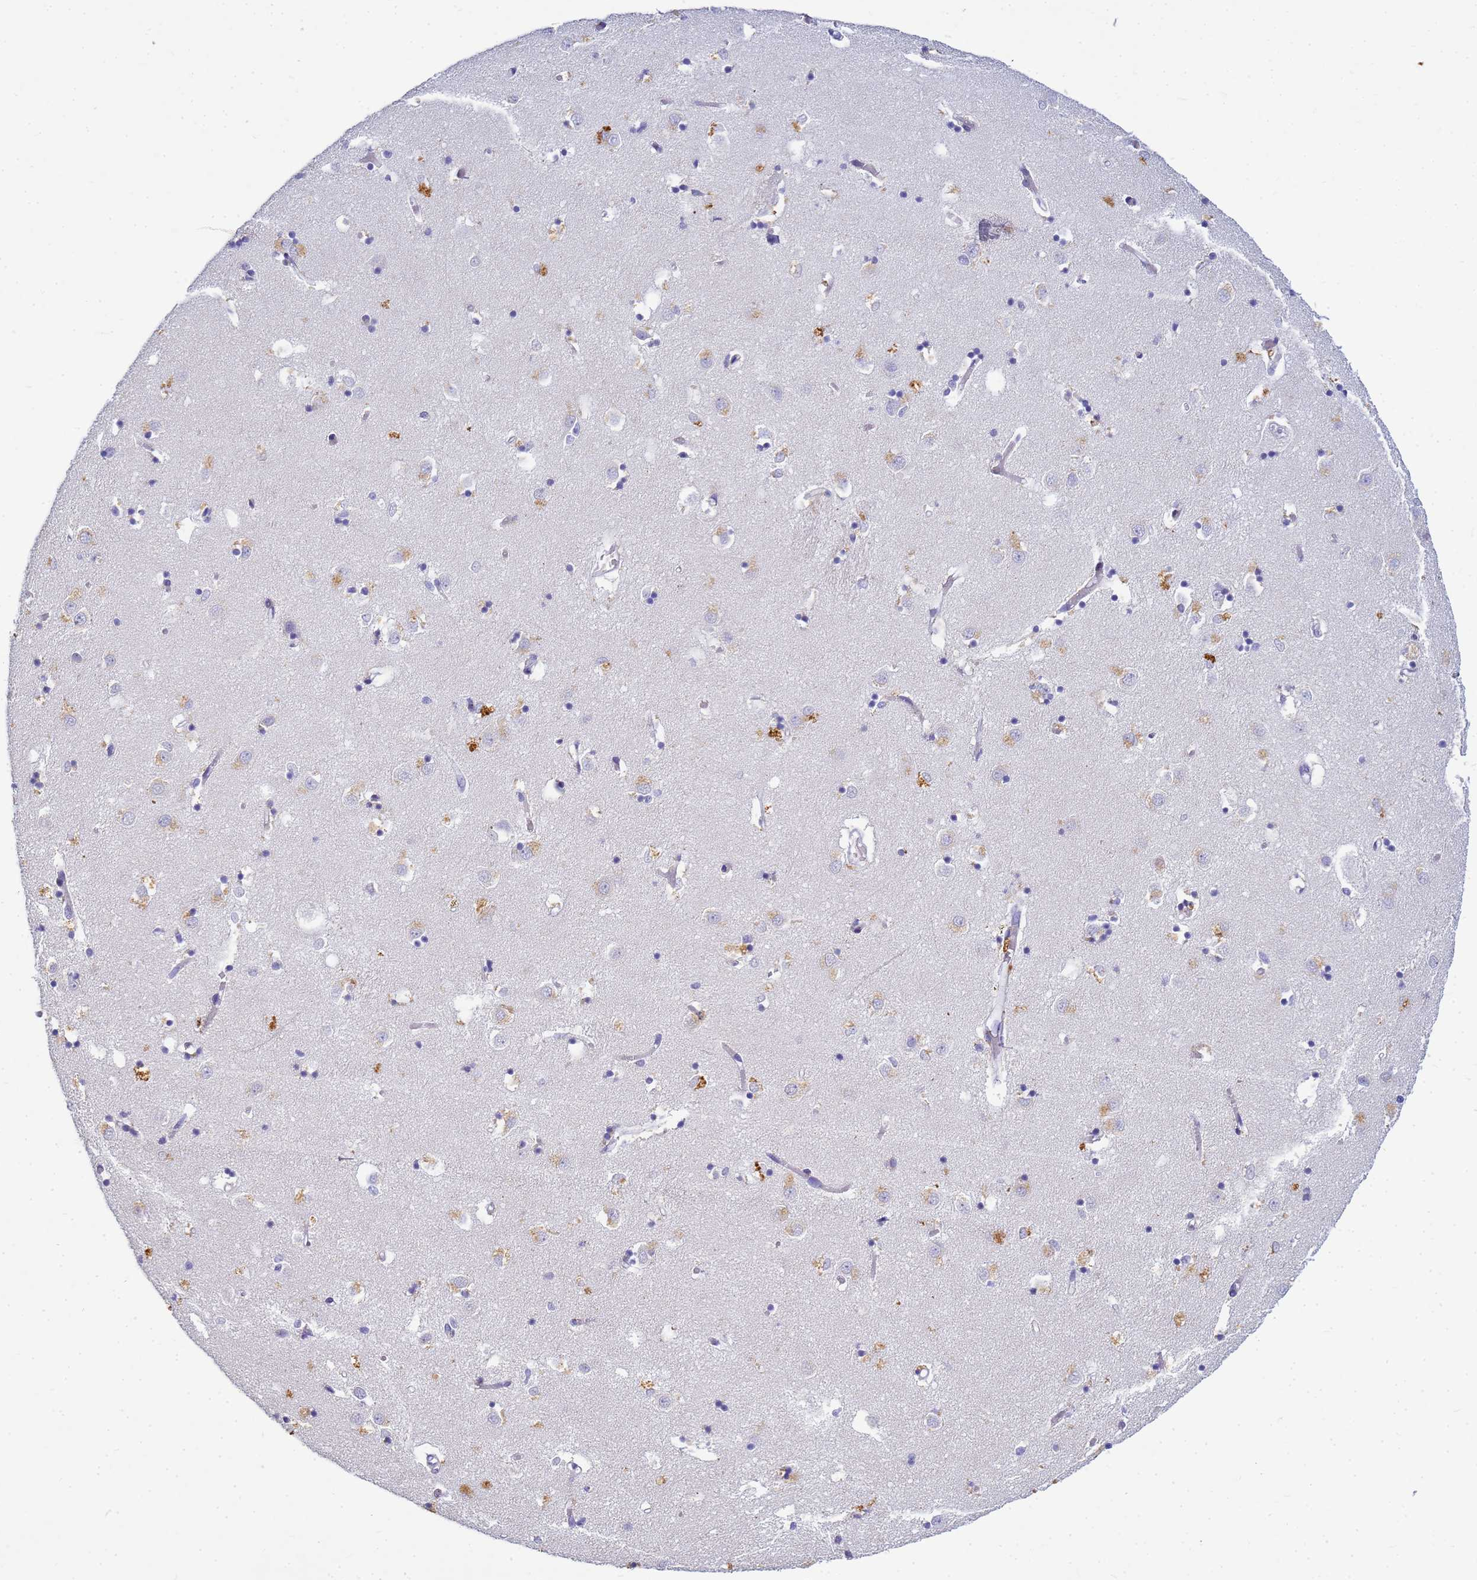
{"staining": {"intensity": "negative", "quantity": "none", "location": "none"}, "tissue": "caudate", "cell_type": "Glial cells", "image_type": "normal", "snomed": [{"axis": "morphology", "description": "Normal tissue, NOS"}, {"axis": "topography", "description": "Lateral ventricle wall"}], "caption": "IHC of benign caudate exhibits no expression in glial cells.", "gene": "B3GNT8", "patient": {"sex": "male", "age": 70}}